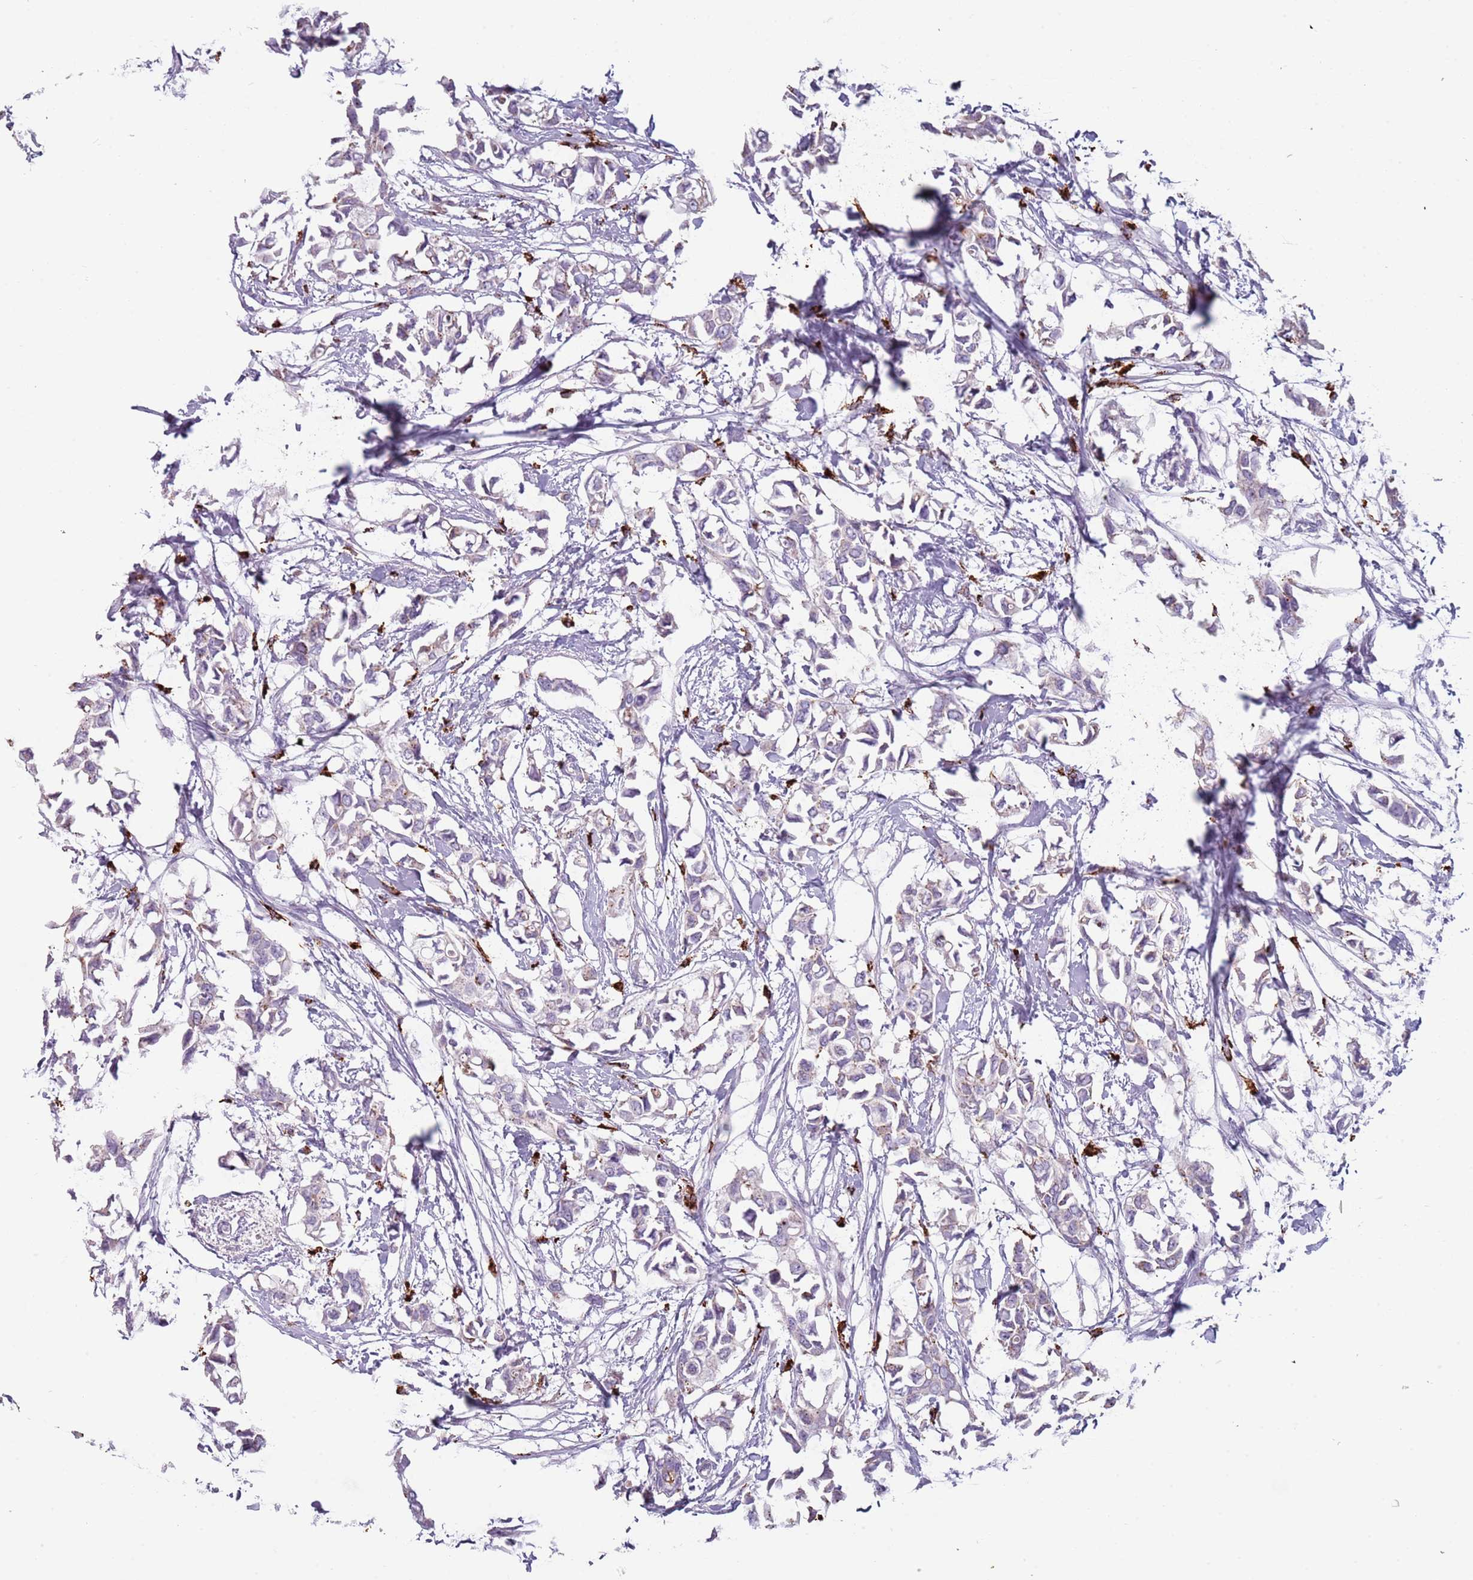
{"staining": {"intensity": "negative", "quantity": "none", "location": "none"}, "tissue": "breast cancer", "cell_type": "Tumor cells", "image_type": "cancer", "snomed": [{"axis": "morphology", "description": "Duct carcinoma"}, {"axis": "topography", "description": "Breast"}], "caption": "A histopathology image of human breast intraductal carcinoma is negative for staining in tumor cells. The staining was performed using DAB (3,3'-diaminobenzidine) to visualize the protein expression in brown, while the nuclei were stained in blue with hematoxylin (Magnification: 20x).", "gene": "NWD2", "patient": {"sex": "female", "age": 41}}